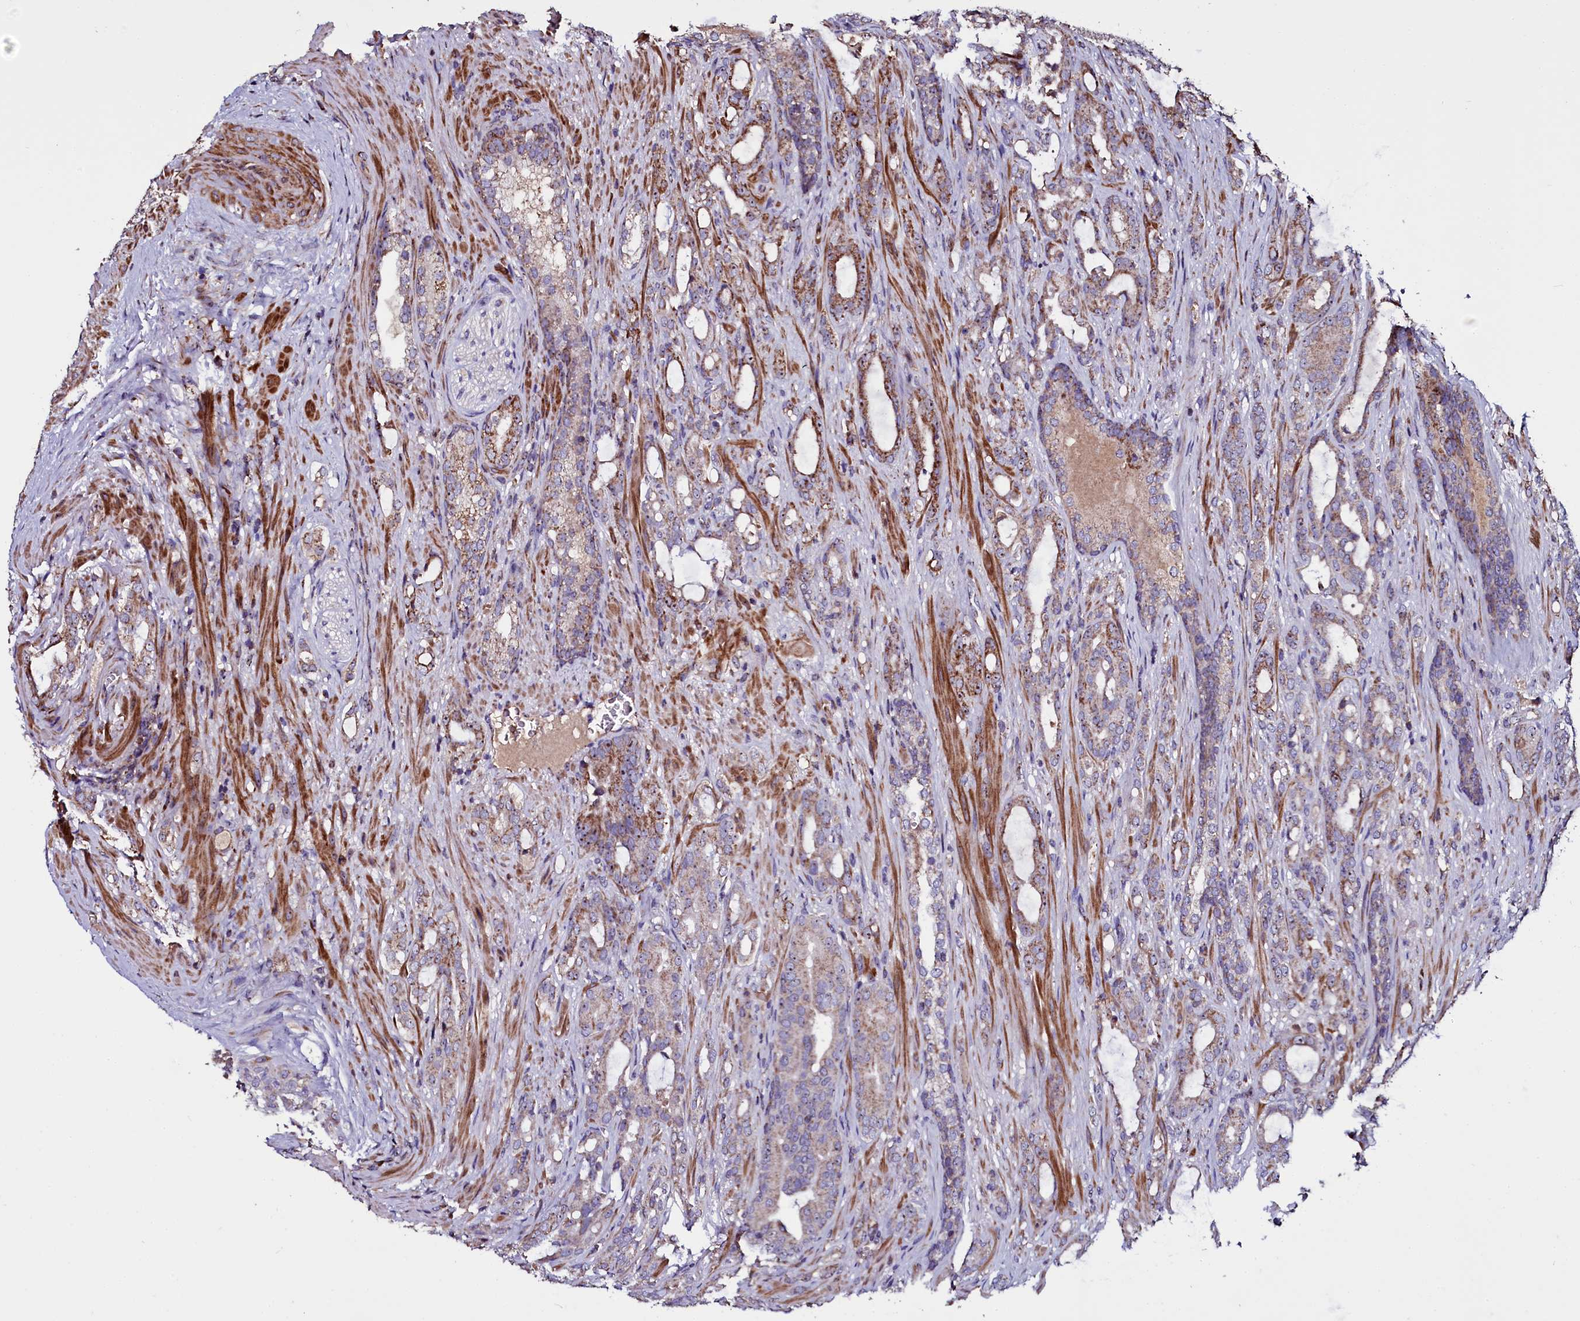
{"staining": {"intensity": "moderate", "quantity": ">75%", "location": "cytoplasmic/membranous"}, "tissue": "prostate cancer", "cell_type": "Tumor cells", "image_type": "cancer", "snomed": [{"axis": "morphology", "description": "Adenocarcinoma, High grade"}, {"axis": "topography", "description": "Prostate"}], "caption": "A micrograph showing moderate cytoplasmic/membranous expression in approximately >75% of tumor cells in prostate cancer, as visualized by brown immunohistochemical staining.", "gene": "NAA80", "patient": {"sex": "male", "age": 72}}